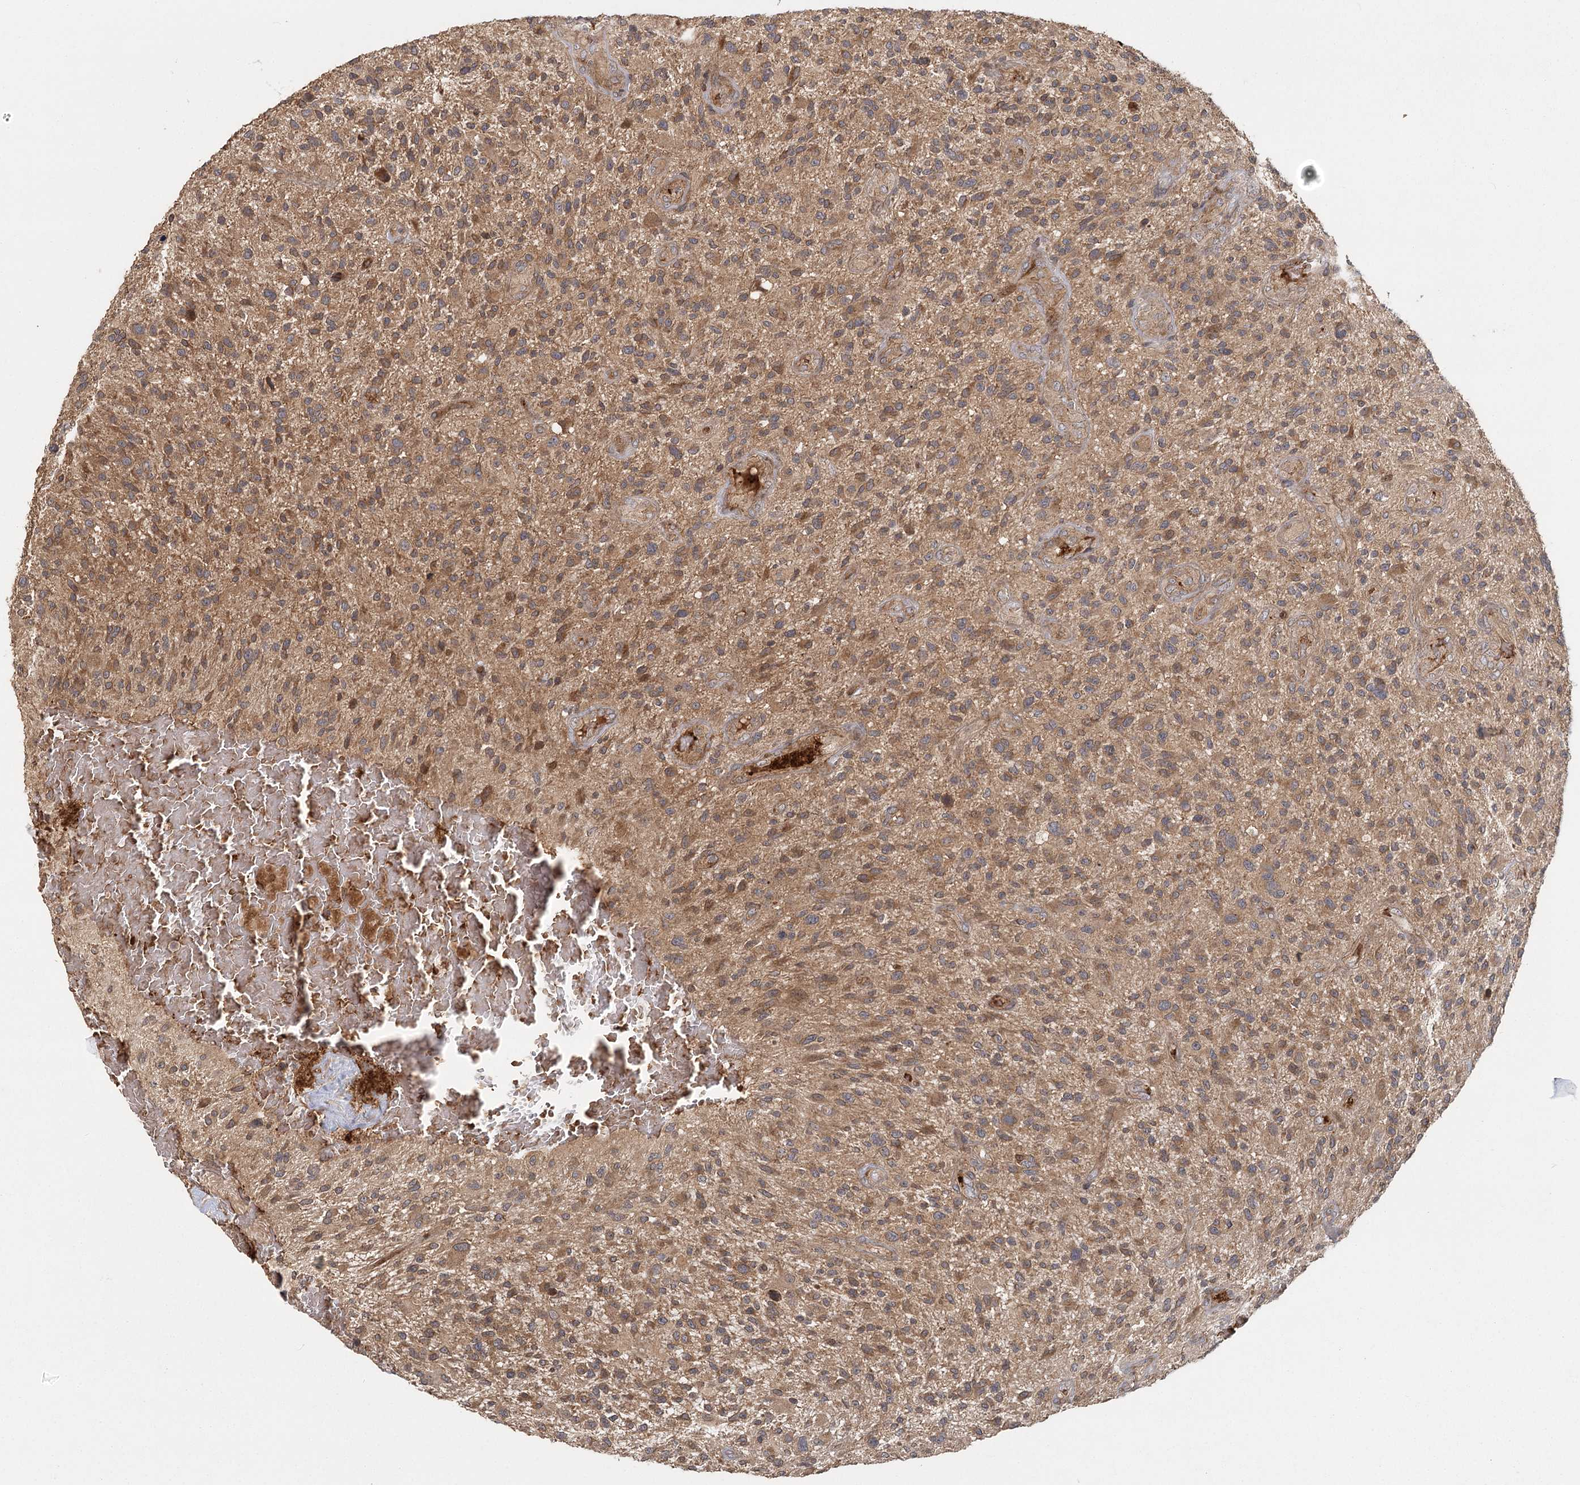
{"staining": {"intensity": "moderate", "quantity": "25%-75%", "location": "cytoplasmic/membranous"}, "tissue": "glioma", "cell_type": "Tumor cells", "image_type": "cancer", "snomed": [{"axis": "morphology", "description": "Glioma, malignant, High grade"}, {"axis": "topography", "description": "Brain"}], "caption": "Immunohistochemical staining of human glioma shows moderate cytoplasmic/membranous protein positivity in approximately 25%-75% of tumor cells.", "gene": "RAPGEF6", "patient": {"sex": "male", "age": 47}}